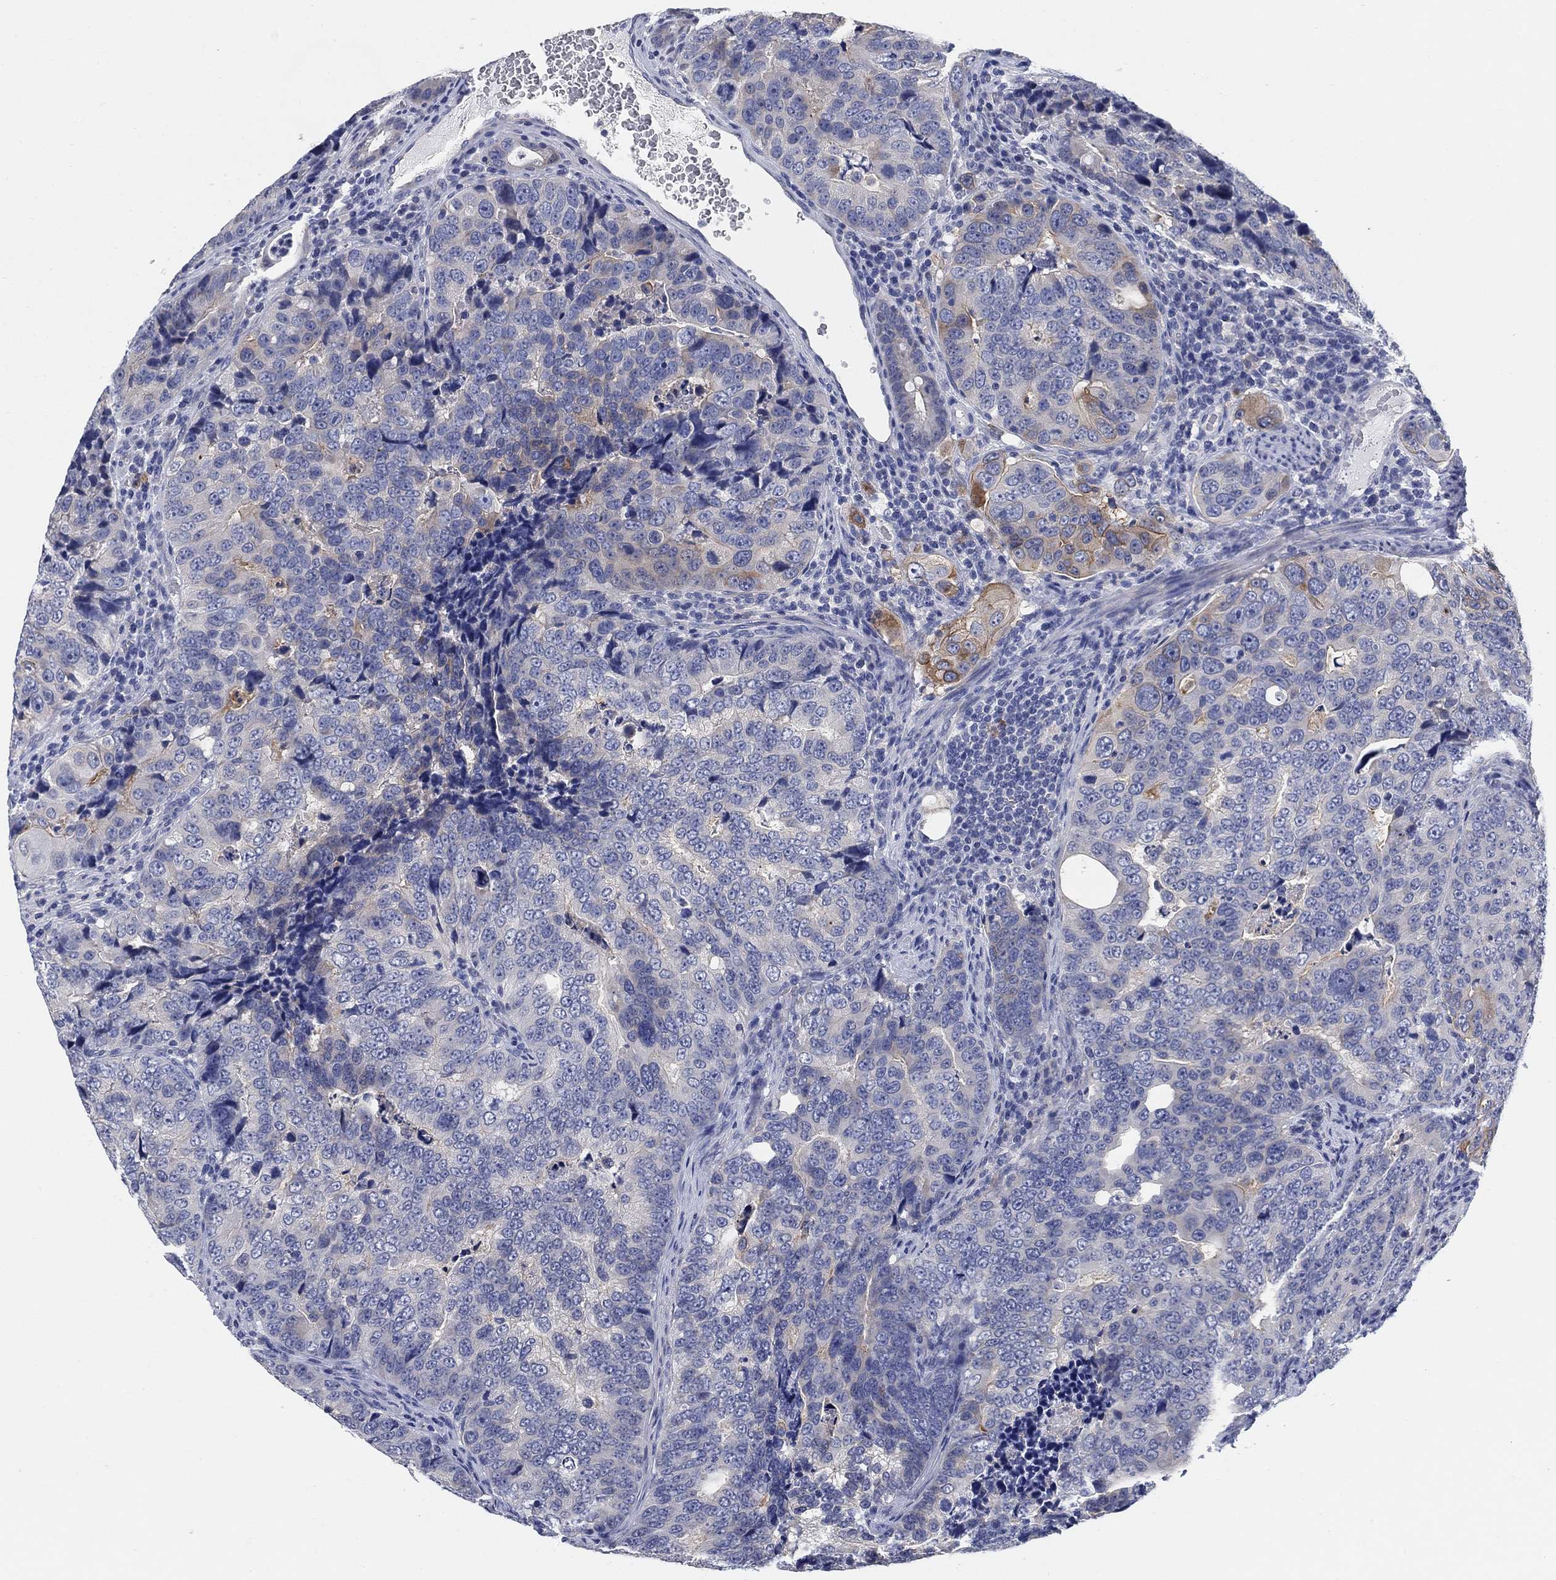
{"staining": {"intensity": "weak", "quantity": "25%-75%", "location": "cytoplasmic/membranous"}, "tissue": "colorectal cancer", "cell_type": "Tumor cells", "image_type": "cancer", "snomed": [{"axis": "morphology", "description": "Adenocarcinoma, NOS"}, {"axis": "topography", "description": "Colon"}], "caption": "Human colorectal adenocarcinoma stained with a protein marker reveals weak staining in tumor cells.", "gene": "CLUL1", "patient": {"sex": "female", "age": 72}}